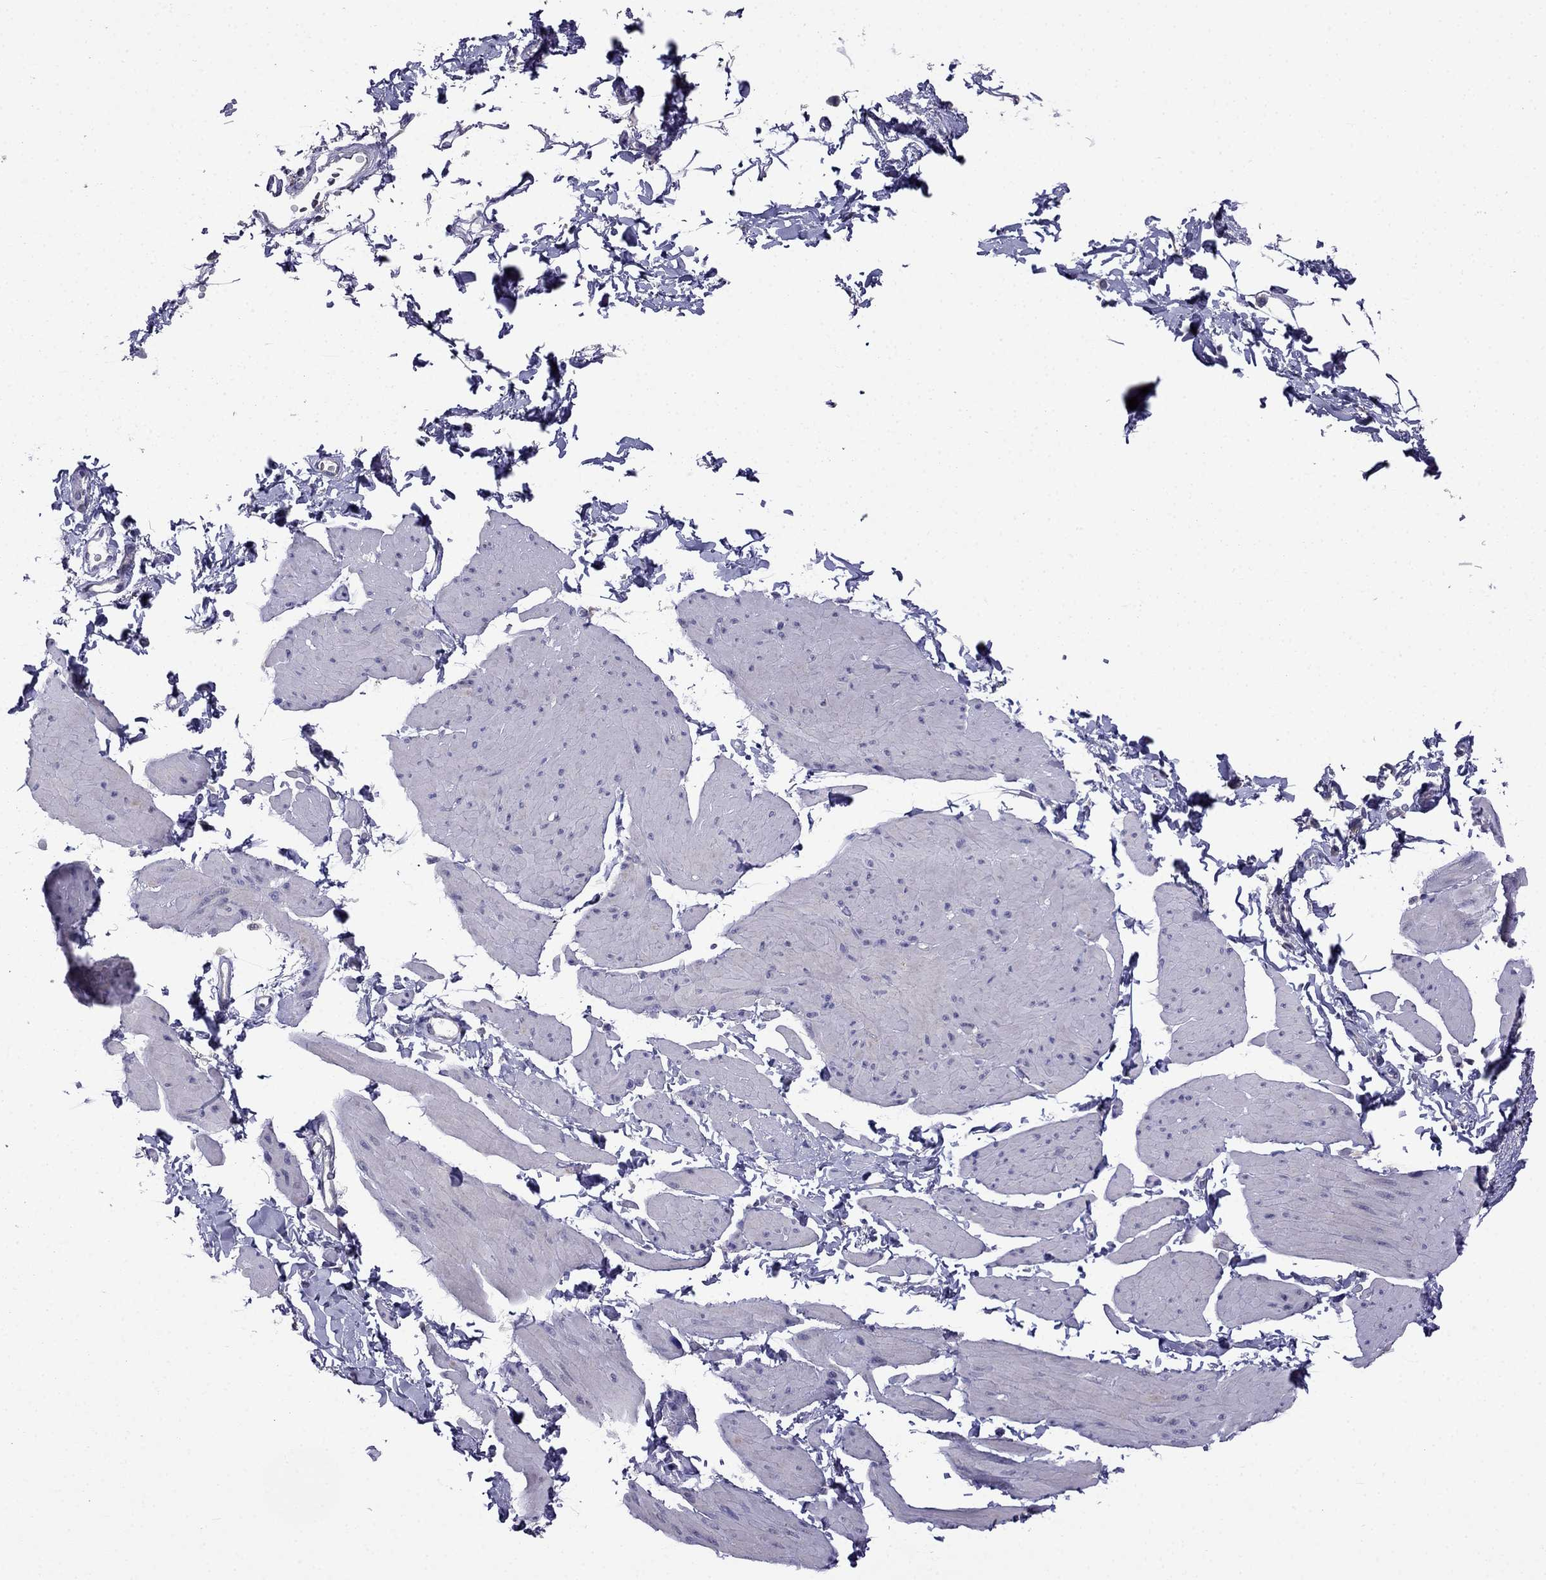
{"staining": {"intensity": "negative", "quantity": "none", "location": "none"}, "tissue": "smooth muscle", "cell_type": "Smooth muscle cells", "image_type": "normal", "snomed": [{"axis": "morphology", "description": "Normal tissue, NOS"}, {"axis": "topography", "description": "Adipose tissue"}, {"axis": "topography", "description": "Smooth muscle"}, {"axis": "topography", "description": "Peripheral nerve tissue"}], "caption": "A high-resolution micrograph shows immunohistochemistry (IHC) staining of normal smooth muscle, which demonstrates no significant positivity in smooth muscle cells.", "gene": "SCNN1D", "patient": {"sex": "male", "age": 83}}